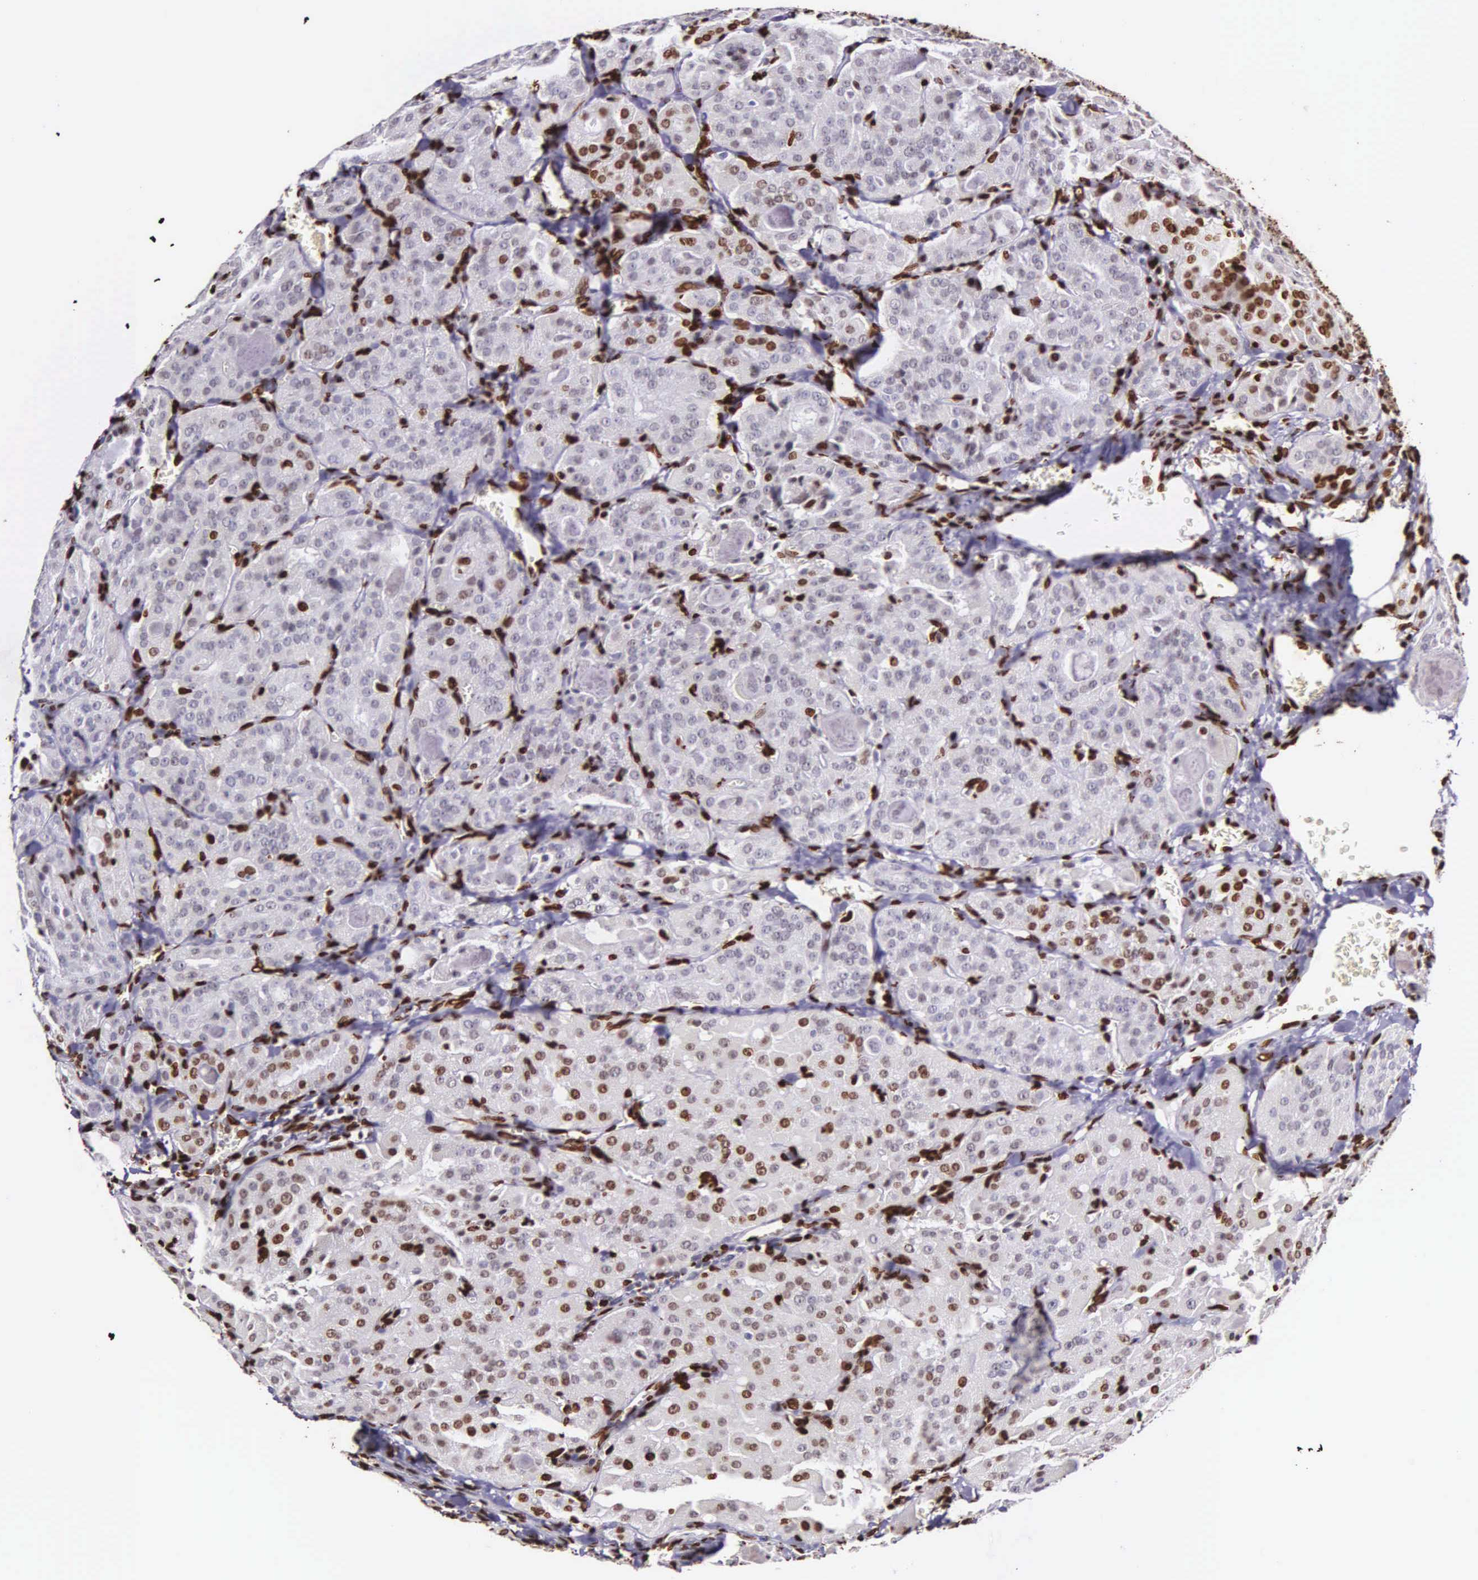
{"staining": {"intensity": "moderate", "quantity": "<25%", "location": "nuclear"}, "tissue": "thyroid cancer", "cell_type": "Tumor cells", "image_type": "cancer", "snomed": [{"axis": "morphology", "description": "Carcinoma, NOS"}, {"axis": "topography", "description": "Thyroid gland"}], "caption": "Immunohistochemical staining of thyroid cancer (carcinoma) reveals moderate nuclear protein positivity in approximately <25% of tumor cells.", "gene": "H1-0", "patient": {"sex": "male", "age": 76}}